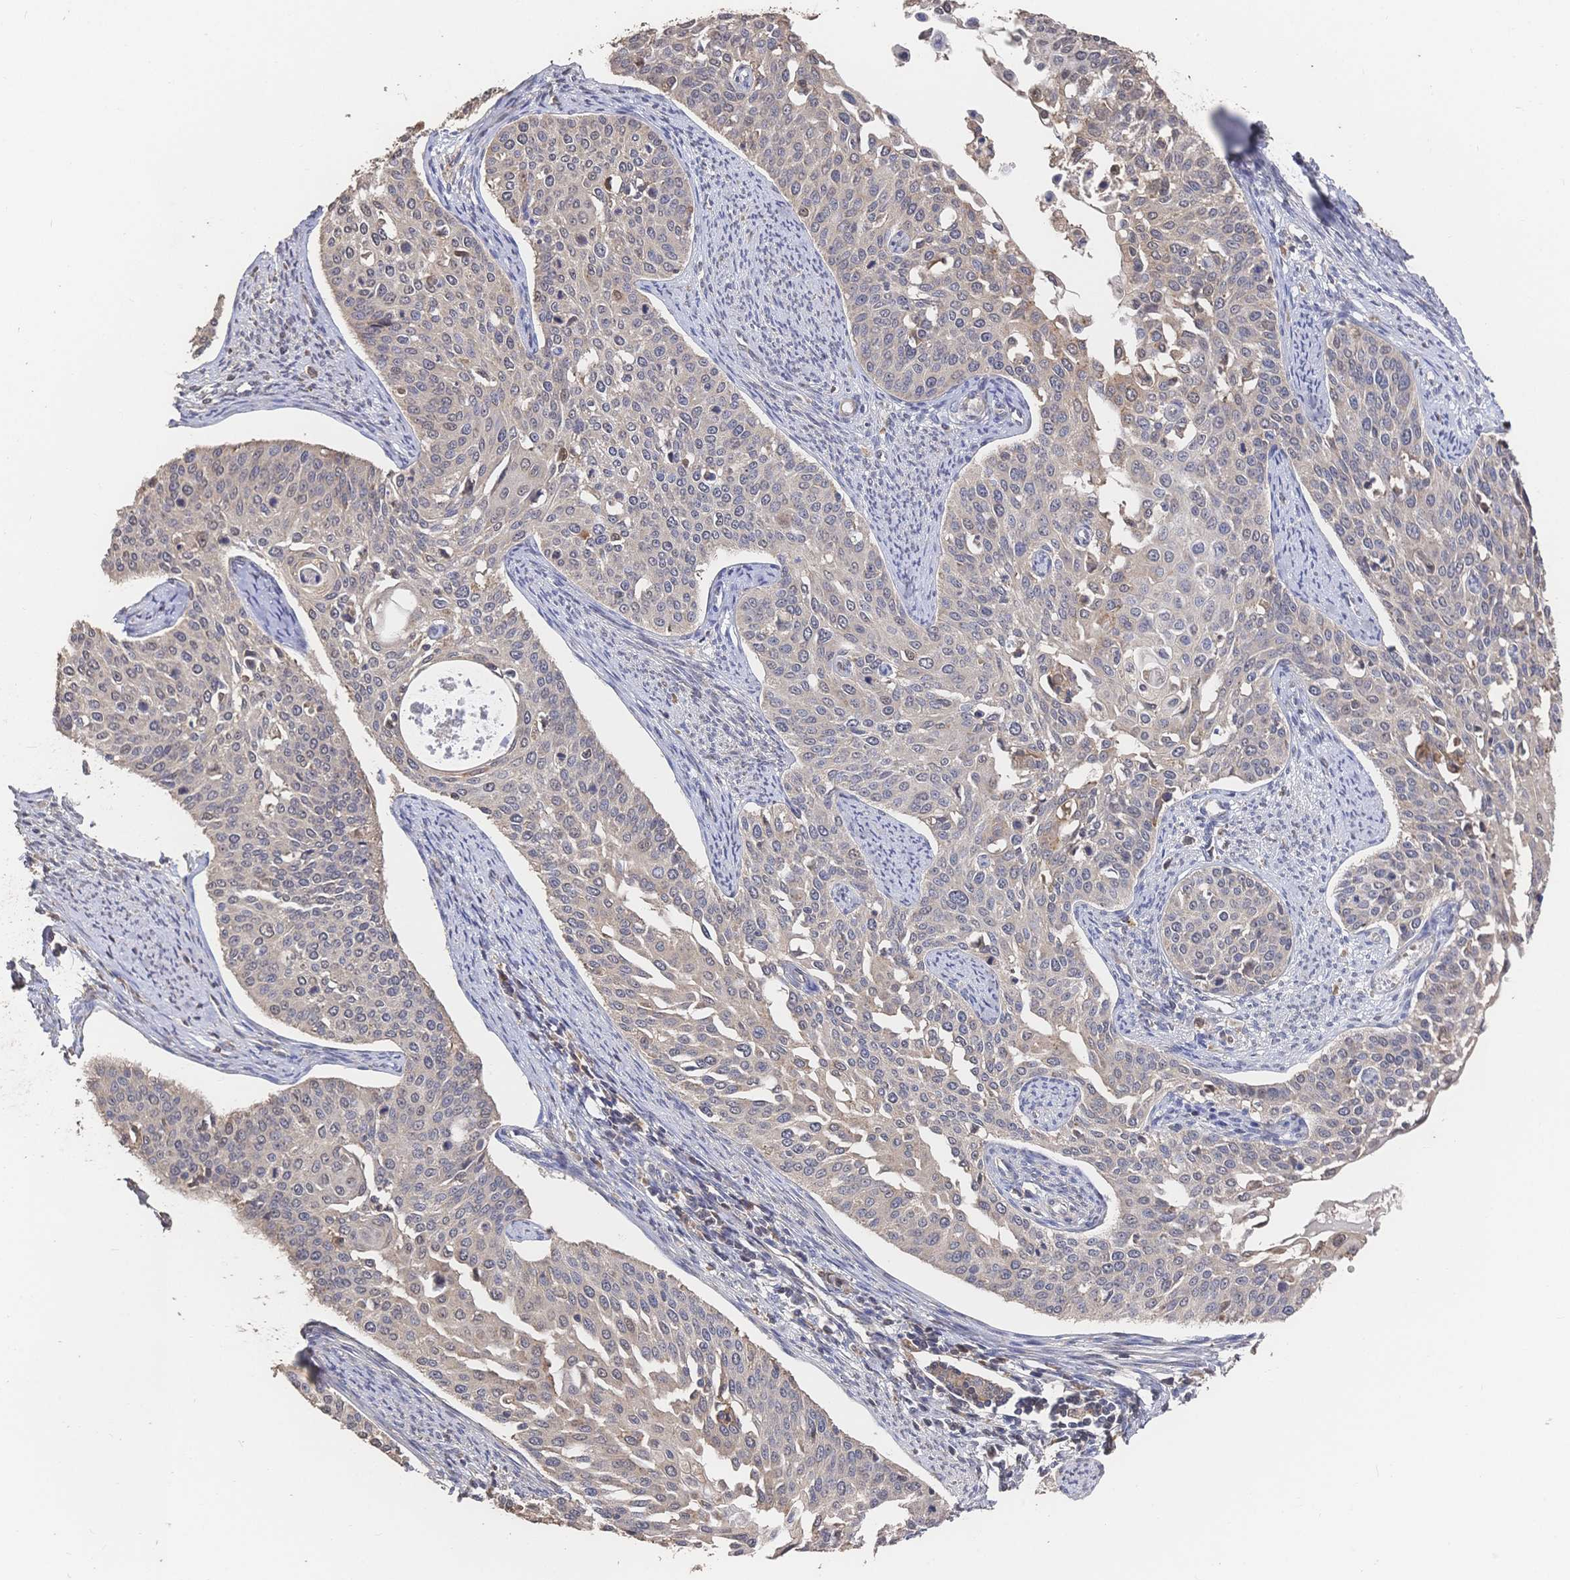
{"staining": {"intensity": "weak", "quantity": "<25%", "location": "cytoplasmic/membranous"}, "tissue": "cervical cancer", "cell_type": "Tumor cells", "image_type": "cancer", "snomed": [{"axis": "morphology", "description": "Squamous cell carcinoma, NOS"}, {"axis": "topography", "description": "Cervix"}], "caption": "Immunohistochemical staining of squamous cell carcinoma (cervical) exhibits no significant positivity in tumor cells.", "gene": "DNAJA4", "patient": {"sex": "female", "age": 44}}